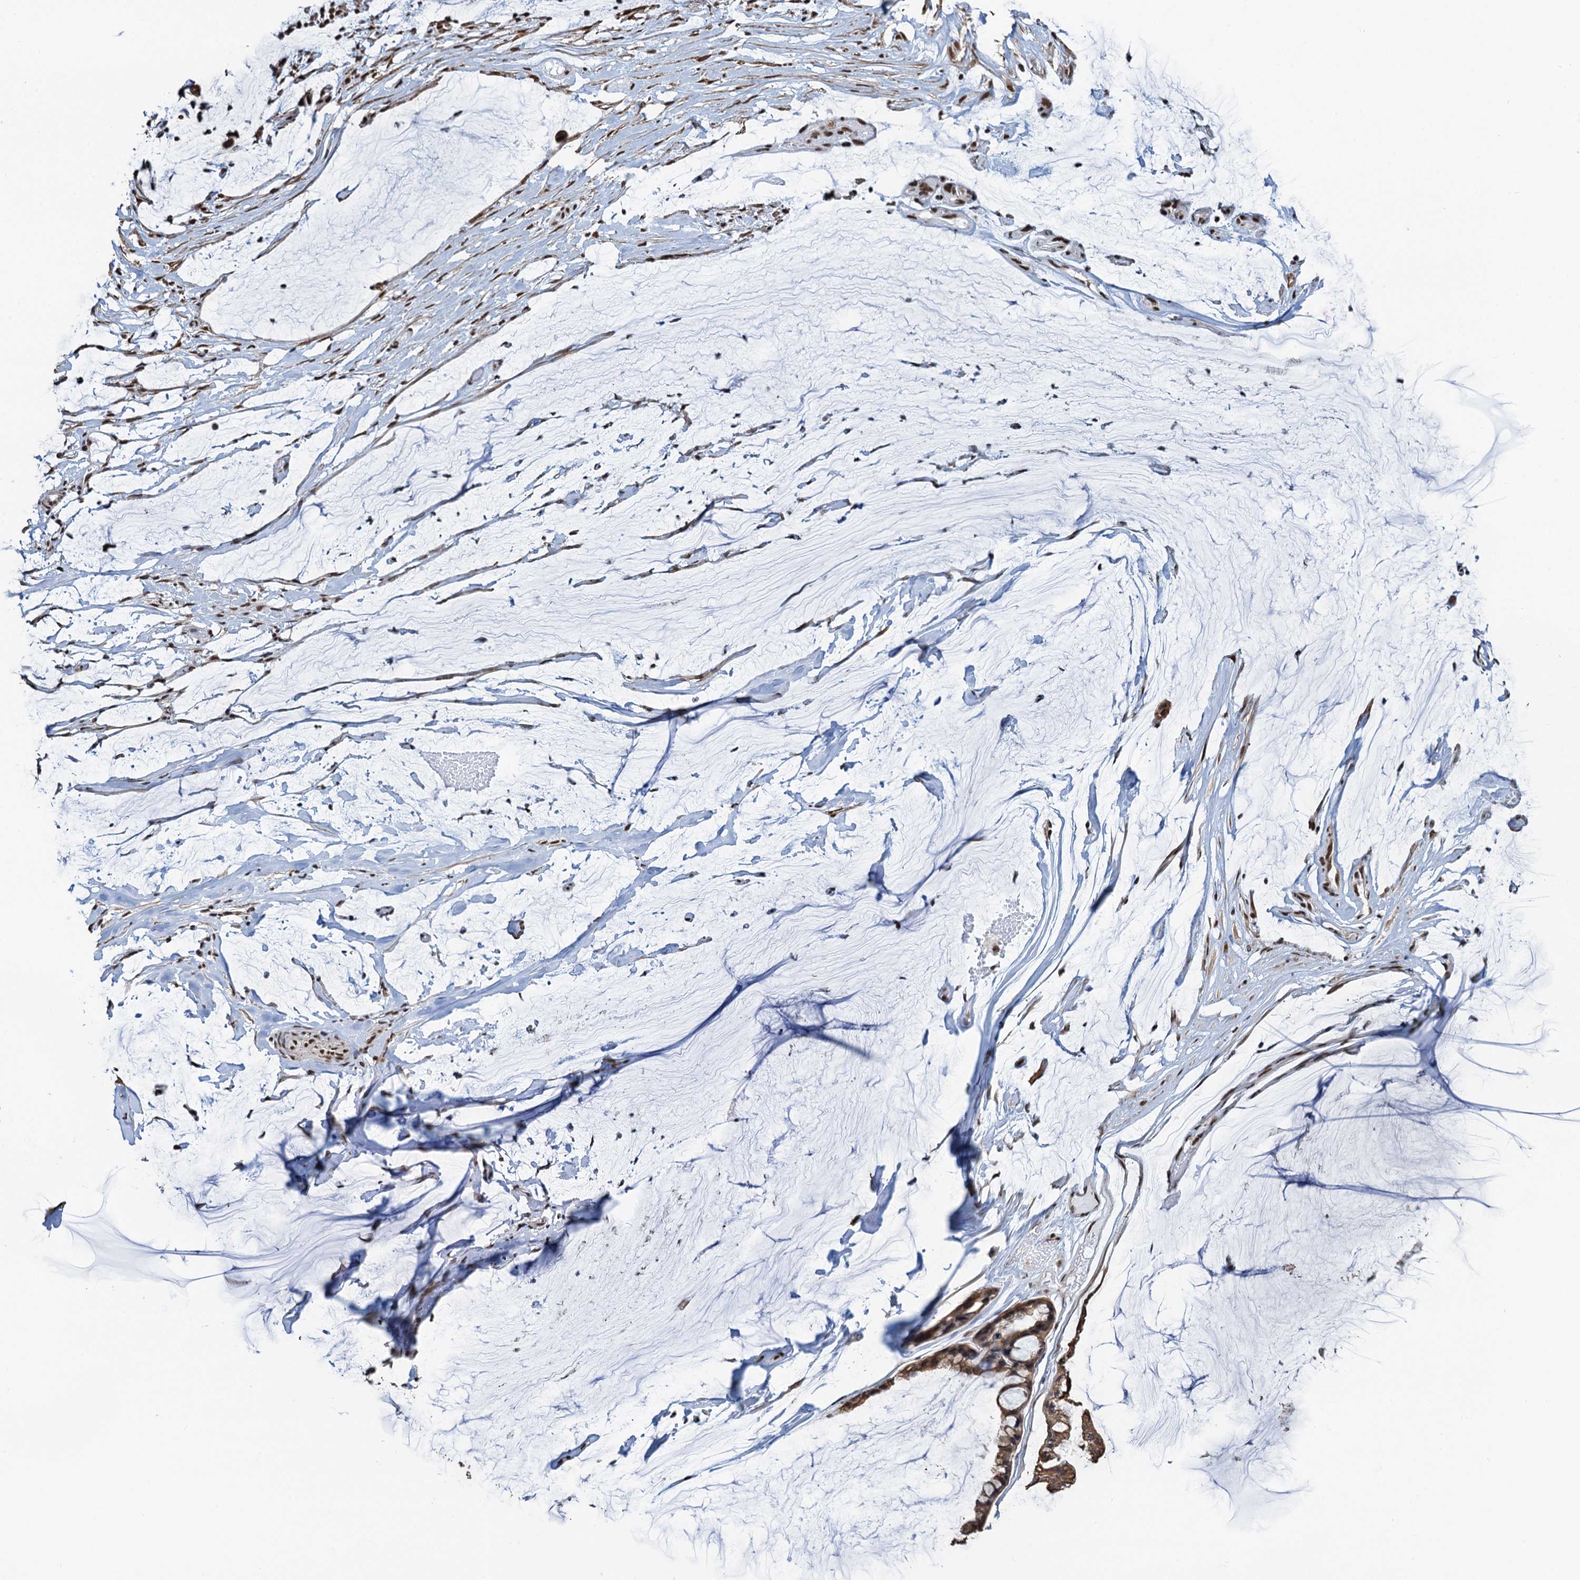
{"staining": {"intensity": "moderate", "quantity": ">75%", "location": "cytoplasmic/membranous,nuclear"}, "tissue": "ovarian cancer", "cell_type": "Tumor cells", "image_type": "cancer", "snomed": [{"axis": "morphology", "description": "Cystadenocarcinoma, mucinous, NOS"}, {"axis": "topography", "description": "Ovary"}], "caption": "DAB (3,3'-diaminobenzidine) immunohistochemical staining of human mucinous cystadenocarcinoma (ovarian) displays moderate cytoplasmic/membranous and nuclear protein staining in approximately >75% of tumor cells.", "gene": "ZNF609", "patient": {"sex": "female", "age": 39}}